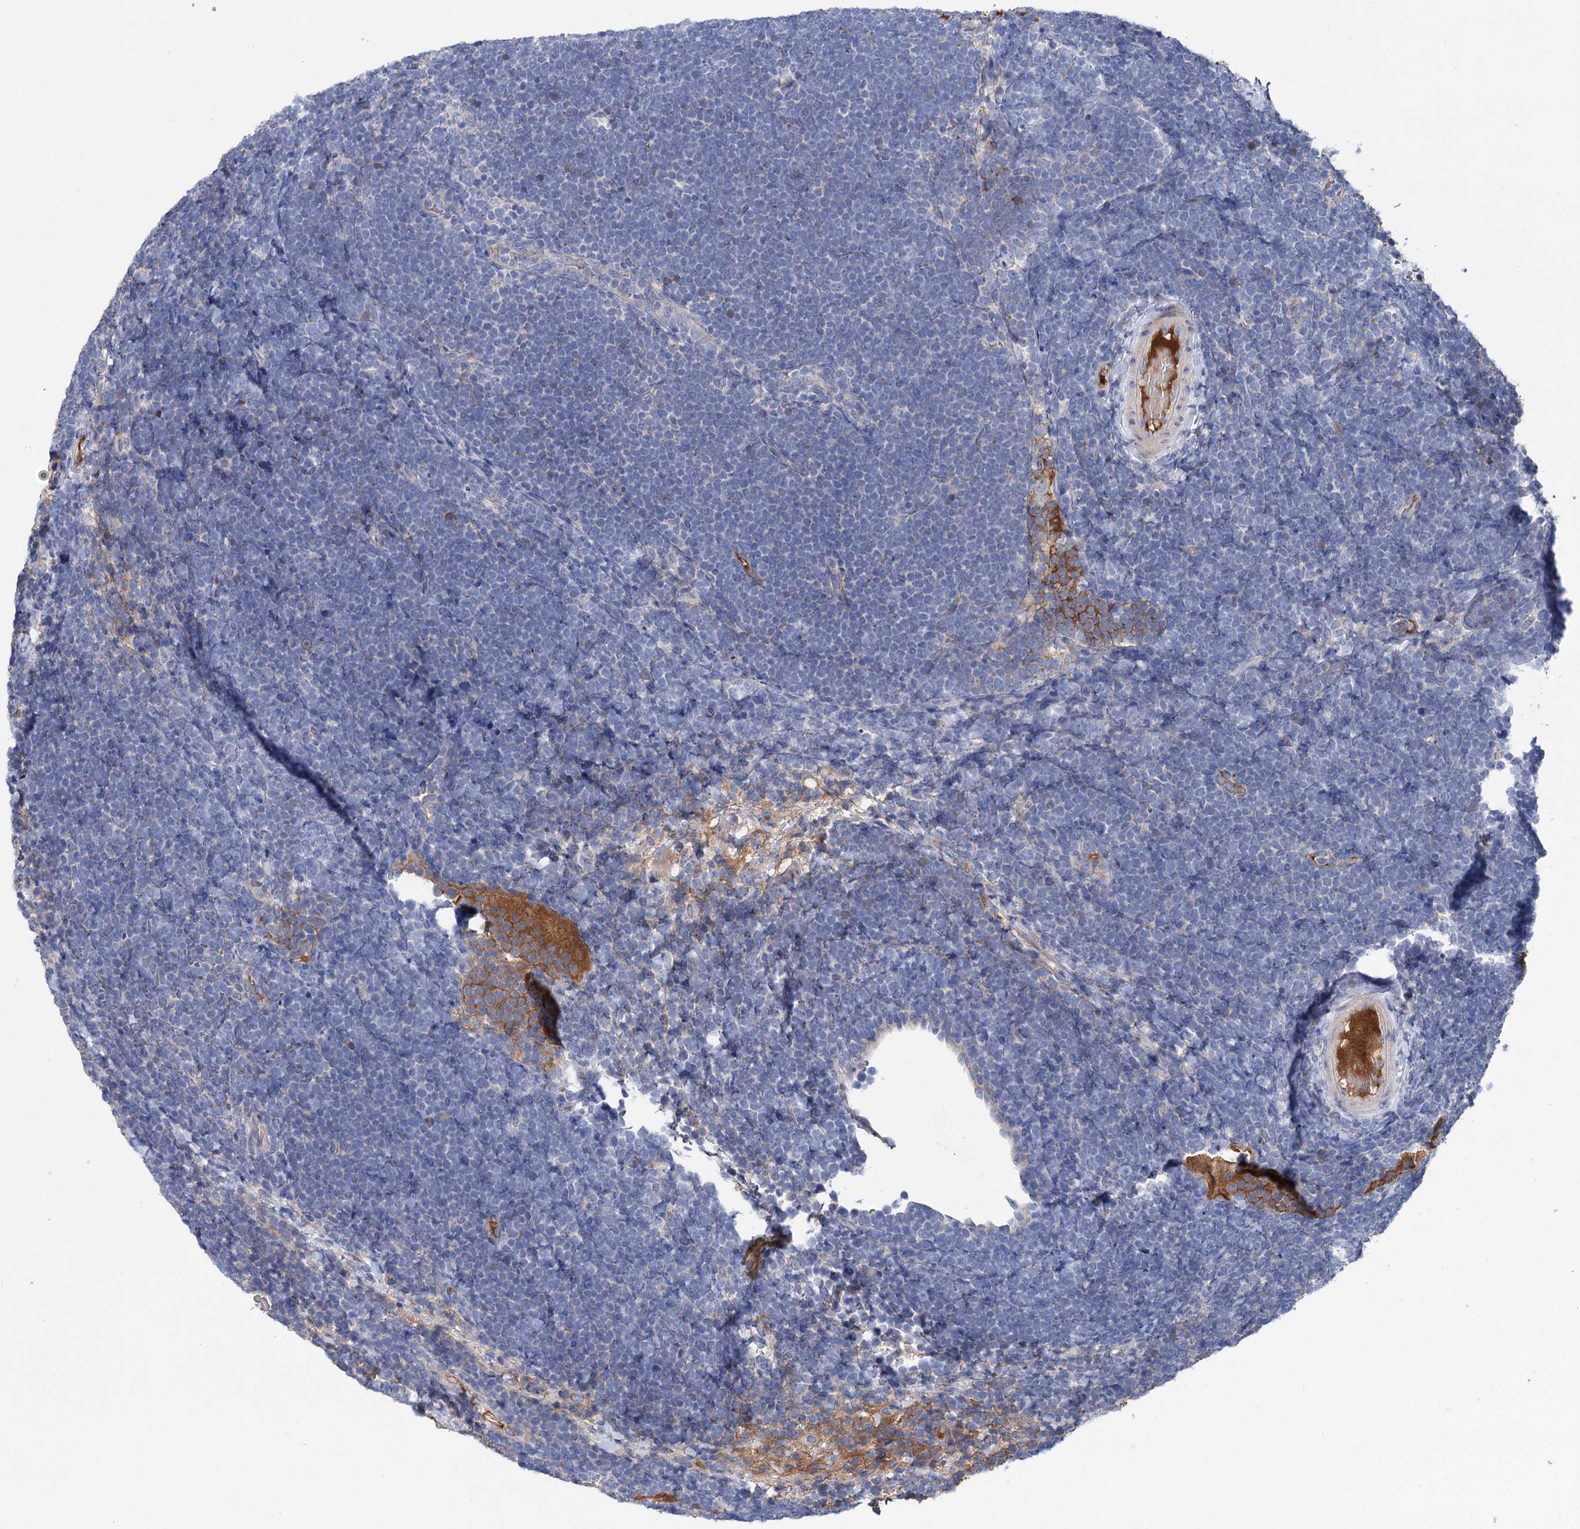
{"staining": {"intensity": "negative", "quantity": "none", "location": "none"}, "tissue": "lymphoma", "cell_type": "Tumor cells", "image_type": "cancer", "snomed": [{"axis": "morphology", "description": "Malignant lymphoma, non-Hodgkin's type, High grade"}, {"axis": "topography", "description": "Lymph node"}], "caption": "A histopathology image of malignant lymphoma, non-Hodgkin's type (high-grade) stained for a protein displays no brown staining in tumor cells. Nuclei are stained in blue.", "gene": "PPP1R32", "patient": {"sex": "male", "age": 13}}